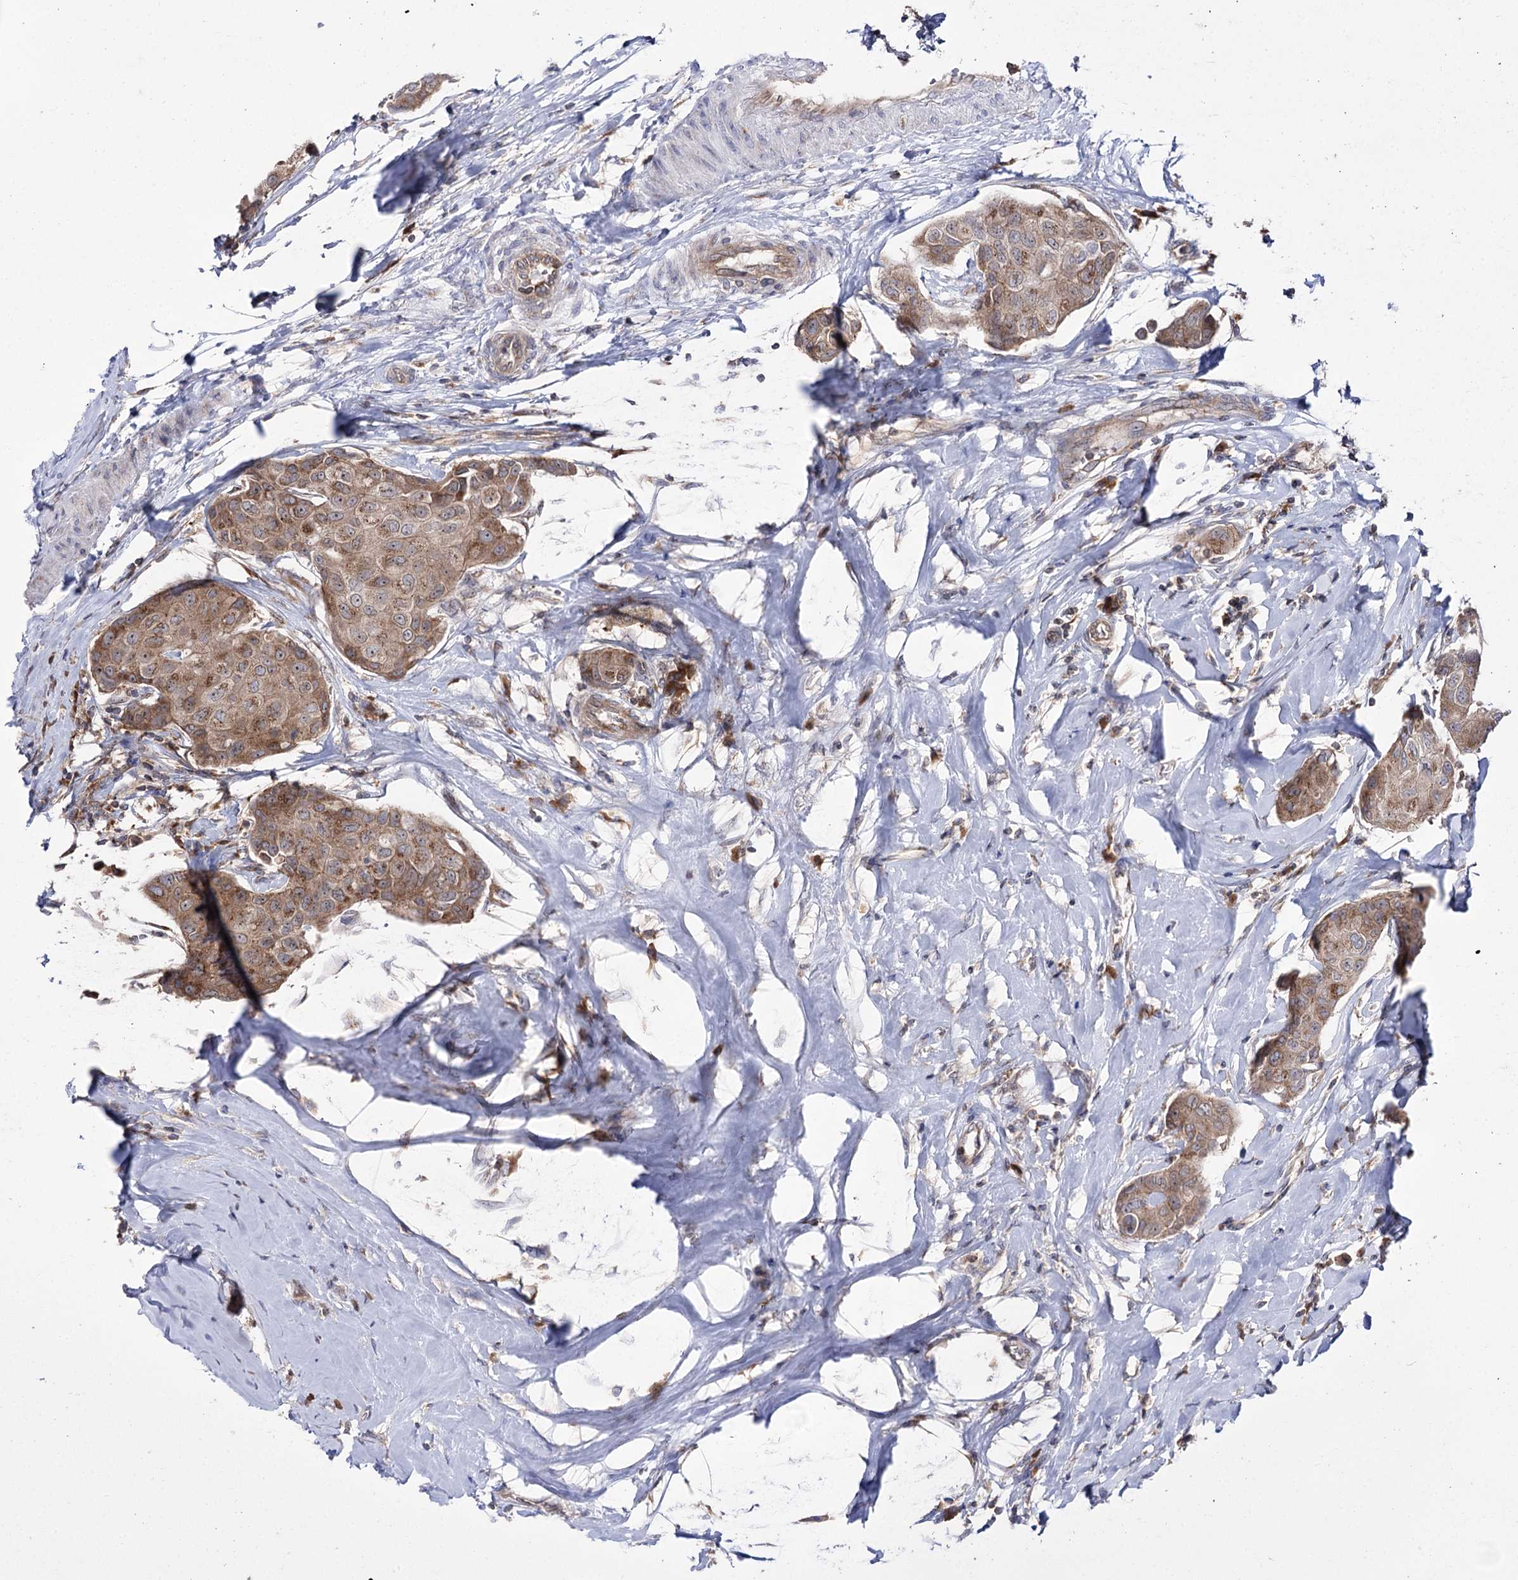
{"staining": {"intensity": "moderate", "quantity": ">75%", "location": "cytoplasmic/membranous"}, "tissue": "breast cancer", "cell_type": "Tumor cells", "image_type": "cancer", "snomed": [{"axis": "morphology", "description": "Duct carcinoma"}, {"axis": "topography", "description": "Breast"}], "caption": "An image of human intraductal carcinoma (breast) stained for a protein displays moderate cytoplasmic/membranous brown staining in tumor cells. (IHC, brightfield microscopy, high magnification).", "gene": "ZNF622", "patient": {"sex": "female", "age": 80}}